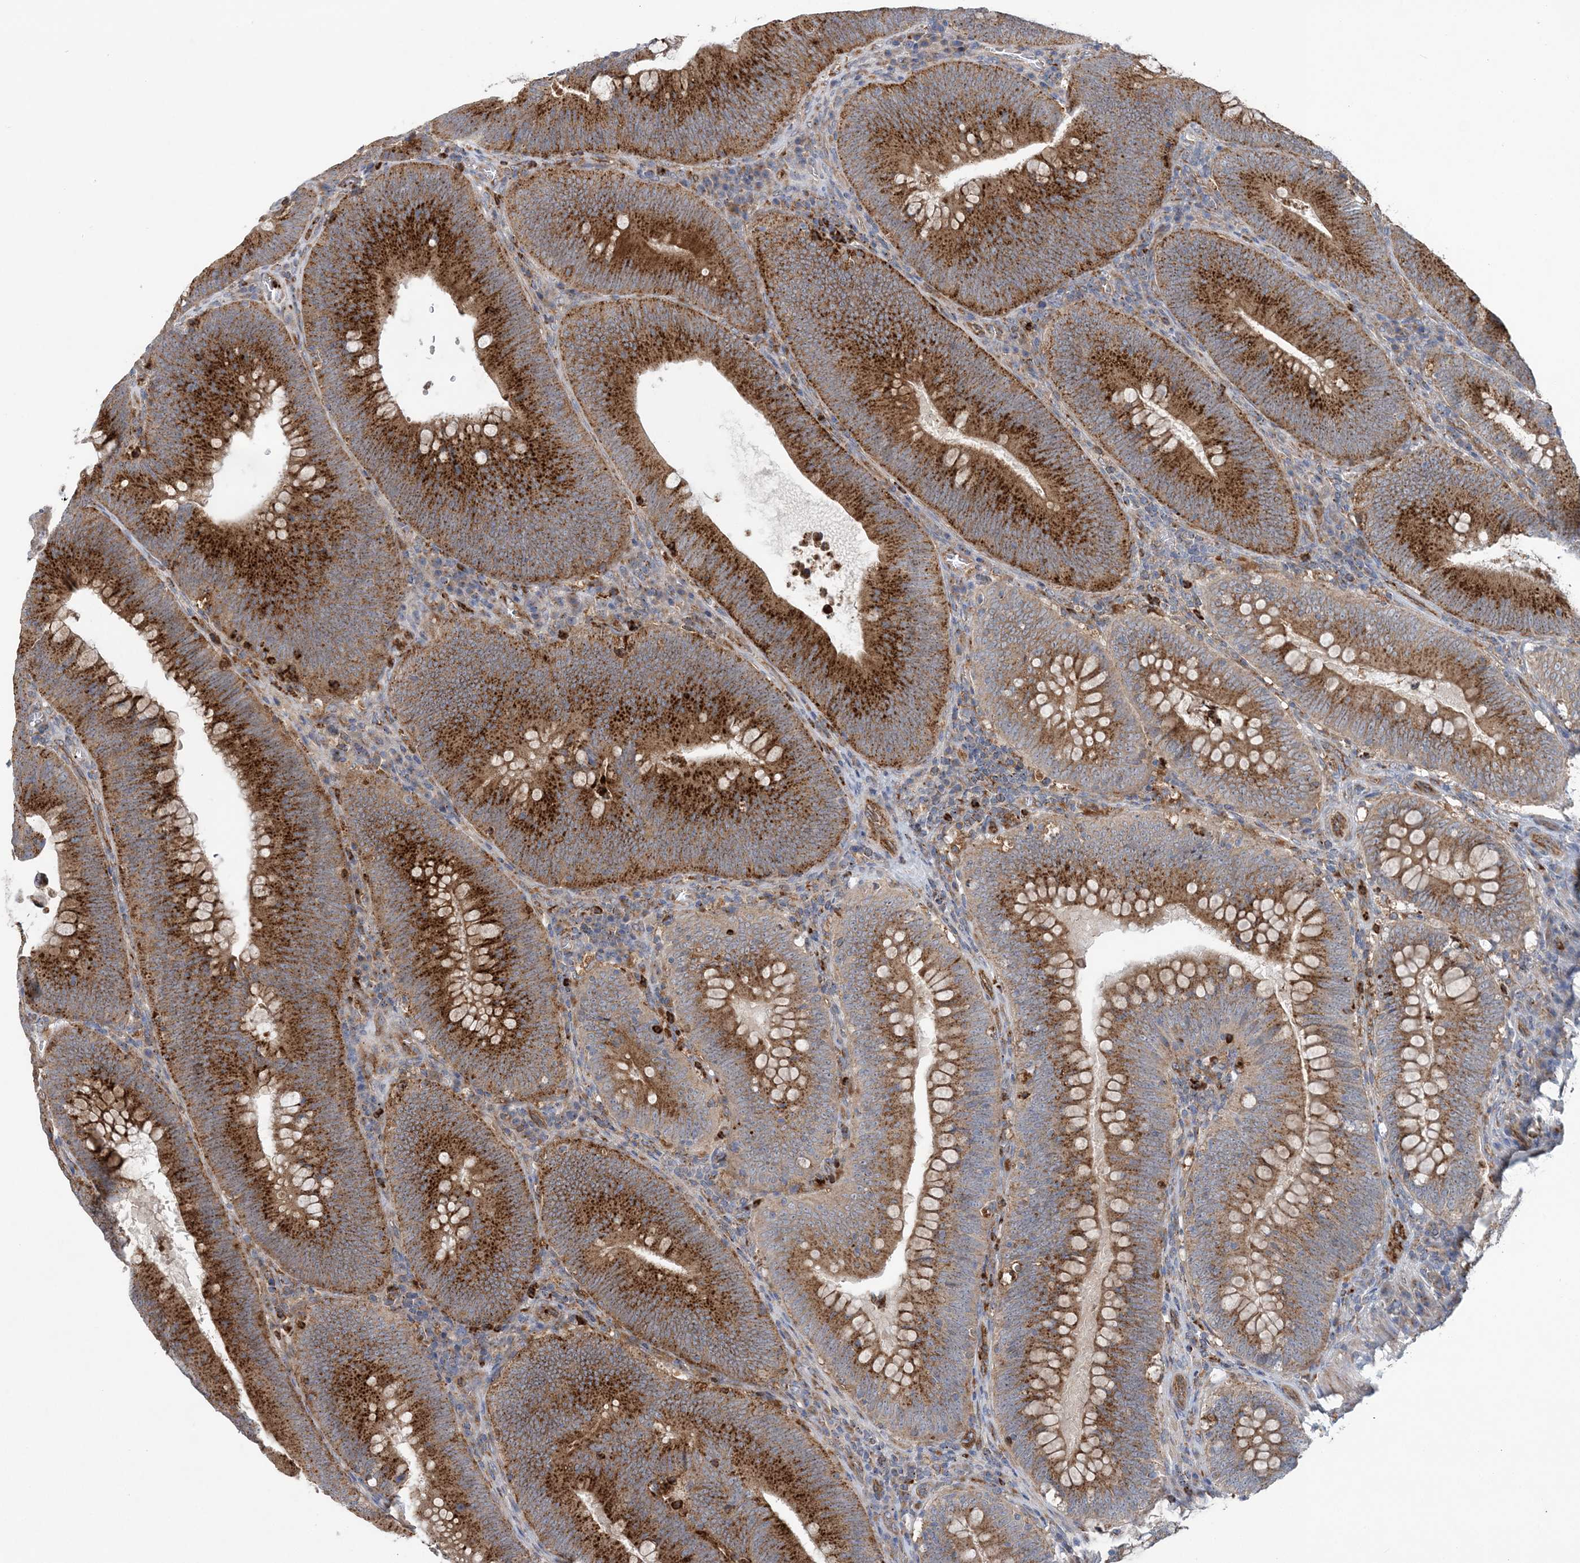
{"staining": {"intensity": "strong", "quantity": ">75%", "location": "cytoplasmic/membranous"}, "tissue": "colorectal cancer", "cell_type": "Tumor cells", "image_type": "cancer", "snomed": [{"axis": "morphology", "description": "Normal tissue, NOS"}, {"axis": "topography", "description": "Colon"}], "caption": "Colorectal cancer tissue demonstrates strong cytoplasmic/membranous positivity in approximately >75% of tumor cells, visualized by immunohistochemistry.", "gene": "PTTG1IP", "patient": {"sex": "female", "age": 82}}